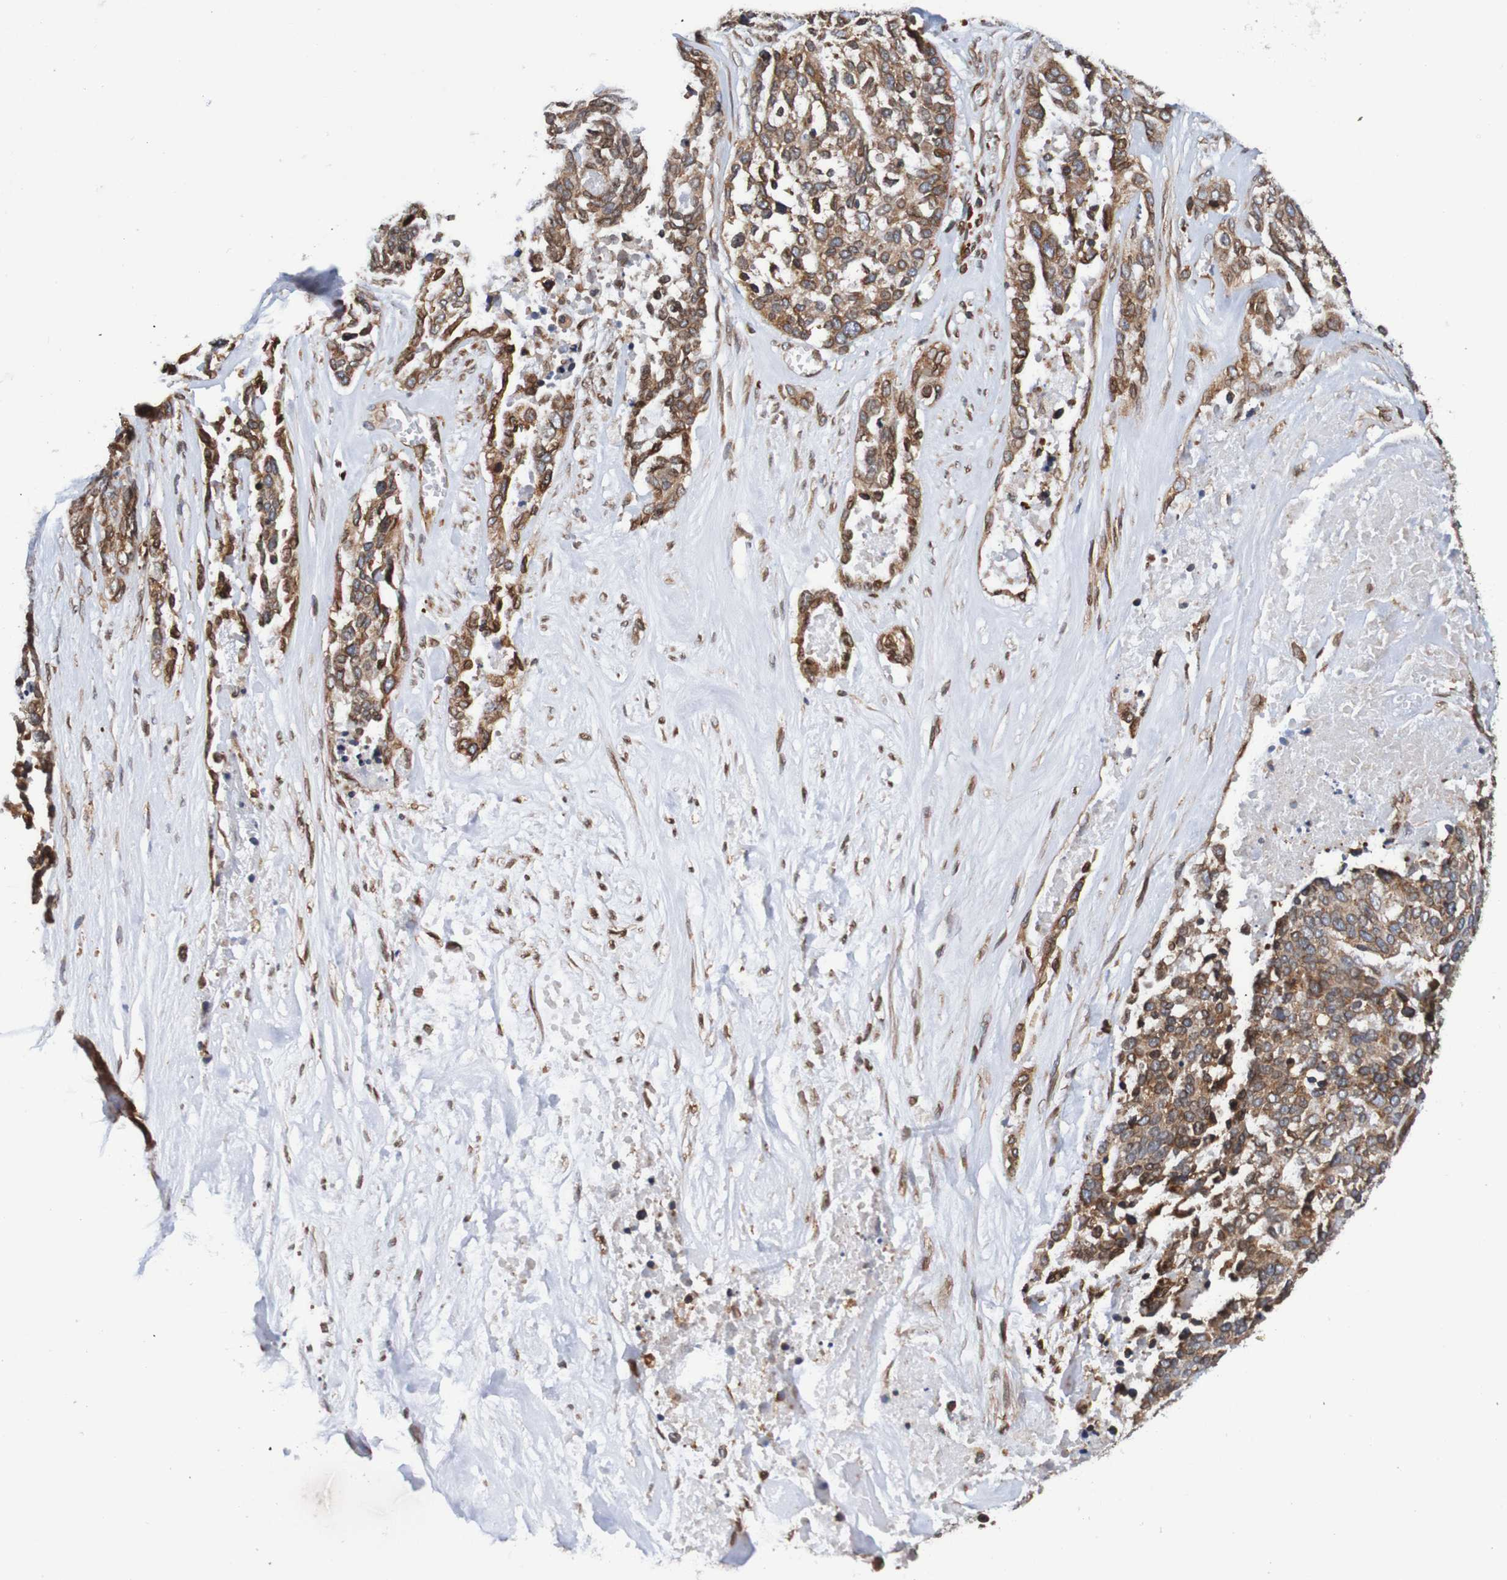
{"staining": {"intensity": "moderate", "quantity": ">75%", "location": "cytoplasmic/membranous,nuclear"}, "tissue": "ovarian cancer", "cell_type": "Tumor cells", "image_type": "cancer", "snomed": [{"axis": "morphology", "description": "Cystadenocarcinoma, serous, NOS"}, {"axis": "topography", "description": "Ovary"}], "caption": "Ovarian cancer (serous cystadenocarcinoma) was stained to show a protein in brown. There is medium levels of moderate cytoplasmic/membranous and nuclear expression in about >75% of tumor cells. The staining is performed using DAB (3,3'-diaminobenzidine) brown chromogen to label protein expression. The nuclei are counter-stained blue using hematoxylin.", "gene": "TMEM109", "patient": {"sex": "female", "age": 44}}